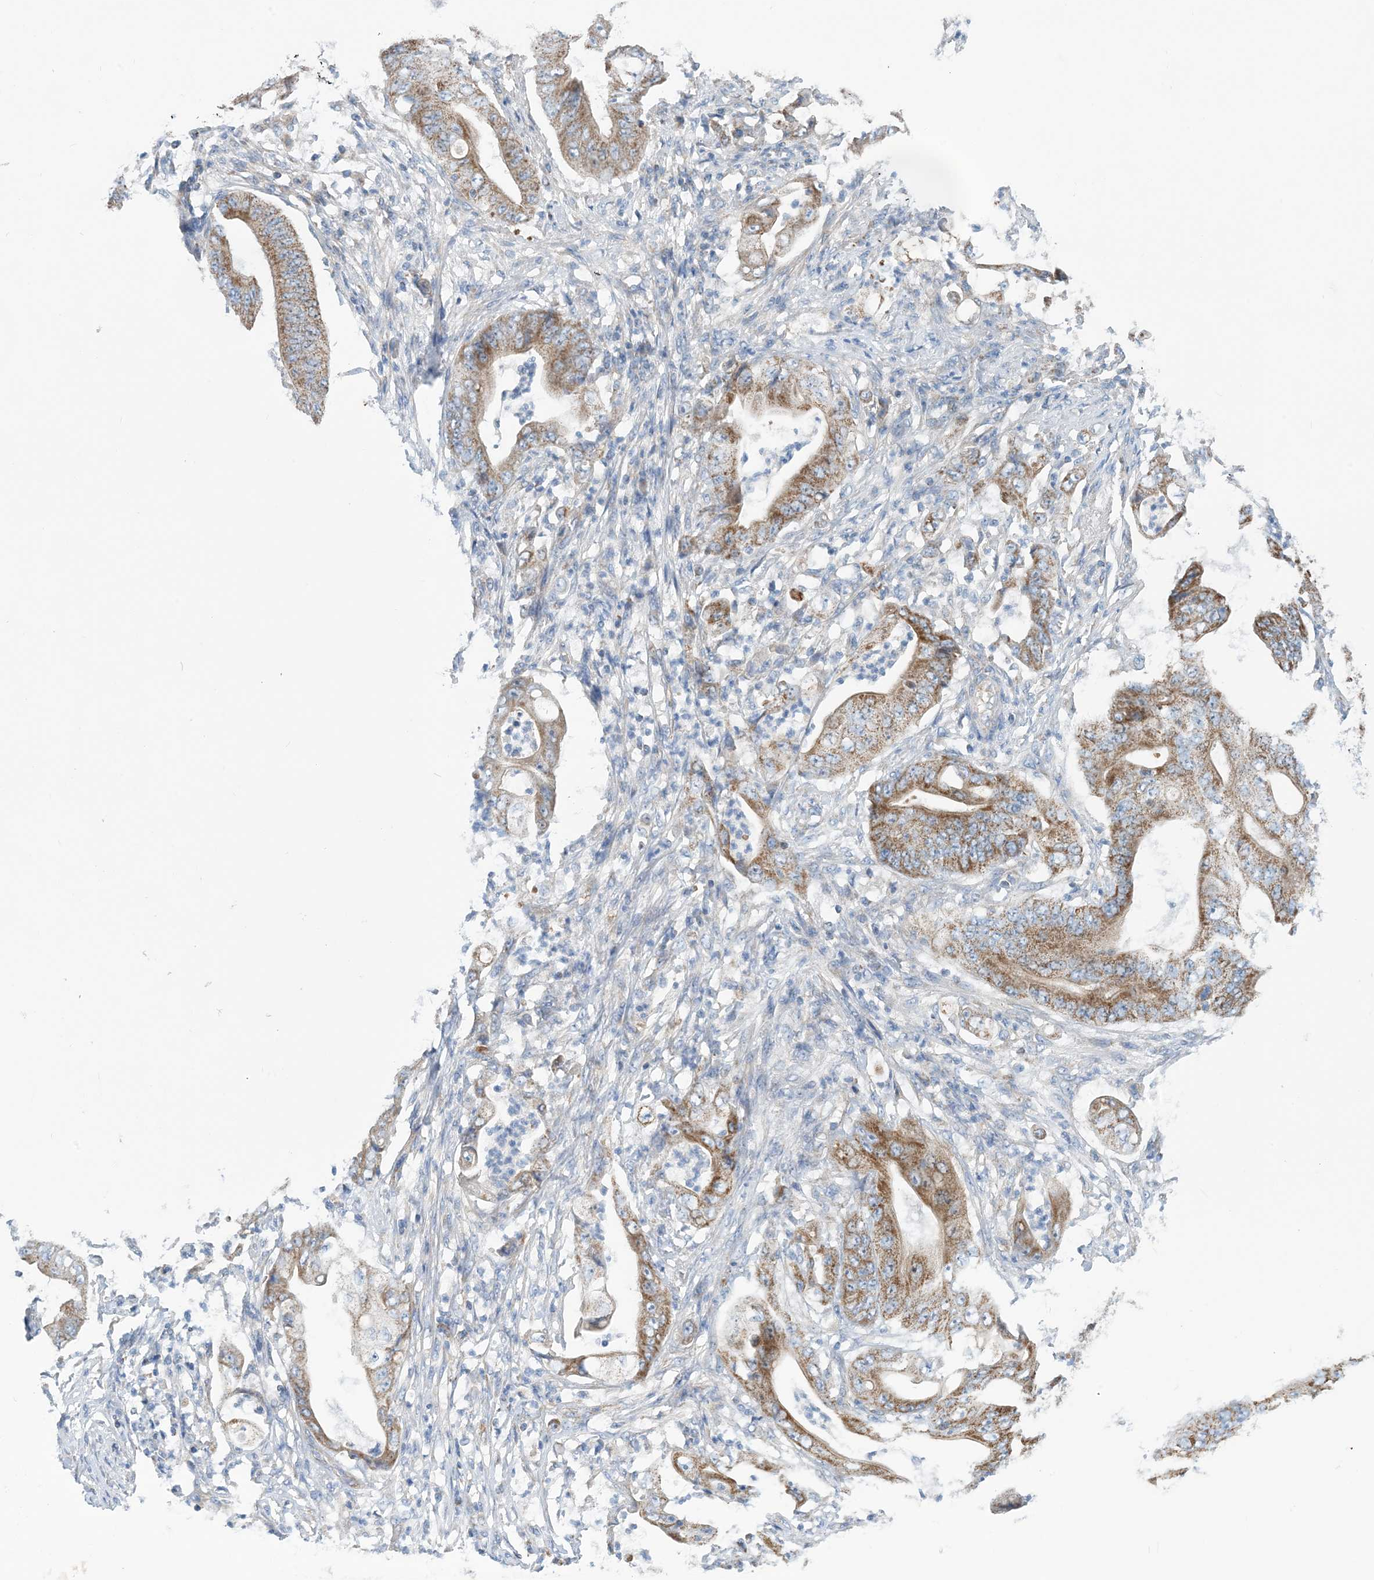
{"staining": {"intensity": "moderate", "quantity": ">75%", "location": "cytoplasmic/membranous"}, "tissue": "stomach cancer", "cell_type": "Tumor cells", "image_type": "cancer", "snomed": [{"axis": "morphology", "description": "Adenocarcinoma, NOS"}, {"axis": "topography", "description": "Stomach"}], "caption": "Human stomach cancer (adenocarcinoma) stained for a protein (brown) reveals moderate cytoplasmic/membranous positive expression in approximately >75% of tumor cells.", "gene": "PHOSPHO2", "patient": {"sex": "female", "age": 73}}